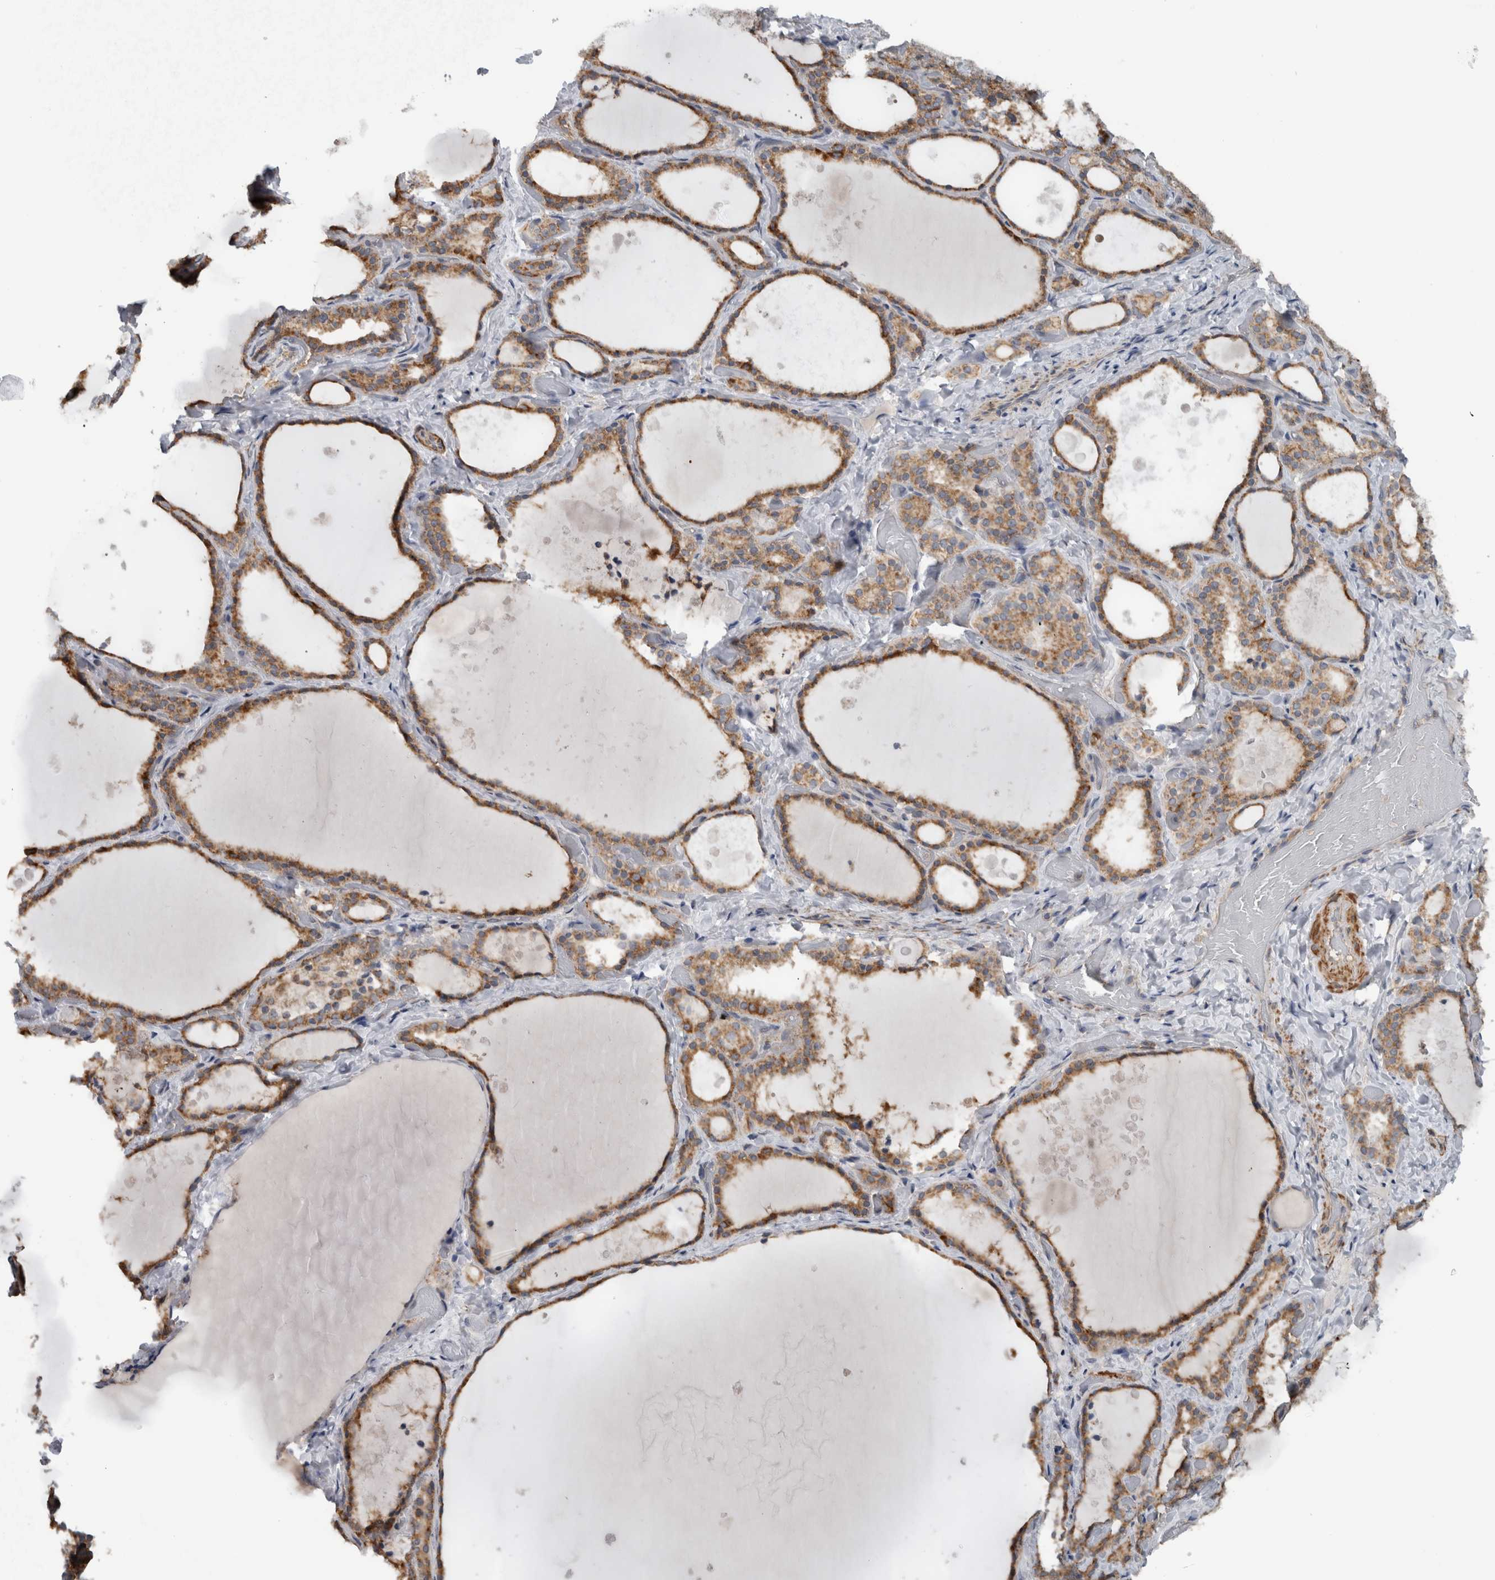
{"staining": {"intensity": "moderate", "quantity": ">75%", "location": "cytoplasmic/membranous"}, "tissue": "thyroid gland", "cell_type": "Glandular cells", "image_type": "normal", "snomed": [{"axis": "morphology", "description": "Normal tissue, NOS"}, {"axis": "topography", "description": "Thyroid gland"}], "caption": "Thyroid gland stained with a brown dye reveals moderate cytoplasmic/membranous positive expression in about >75% of glandular cells.", "gene": "ARMC1", "patient": {"sex": "female", "age": 44}}